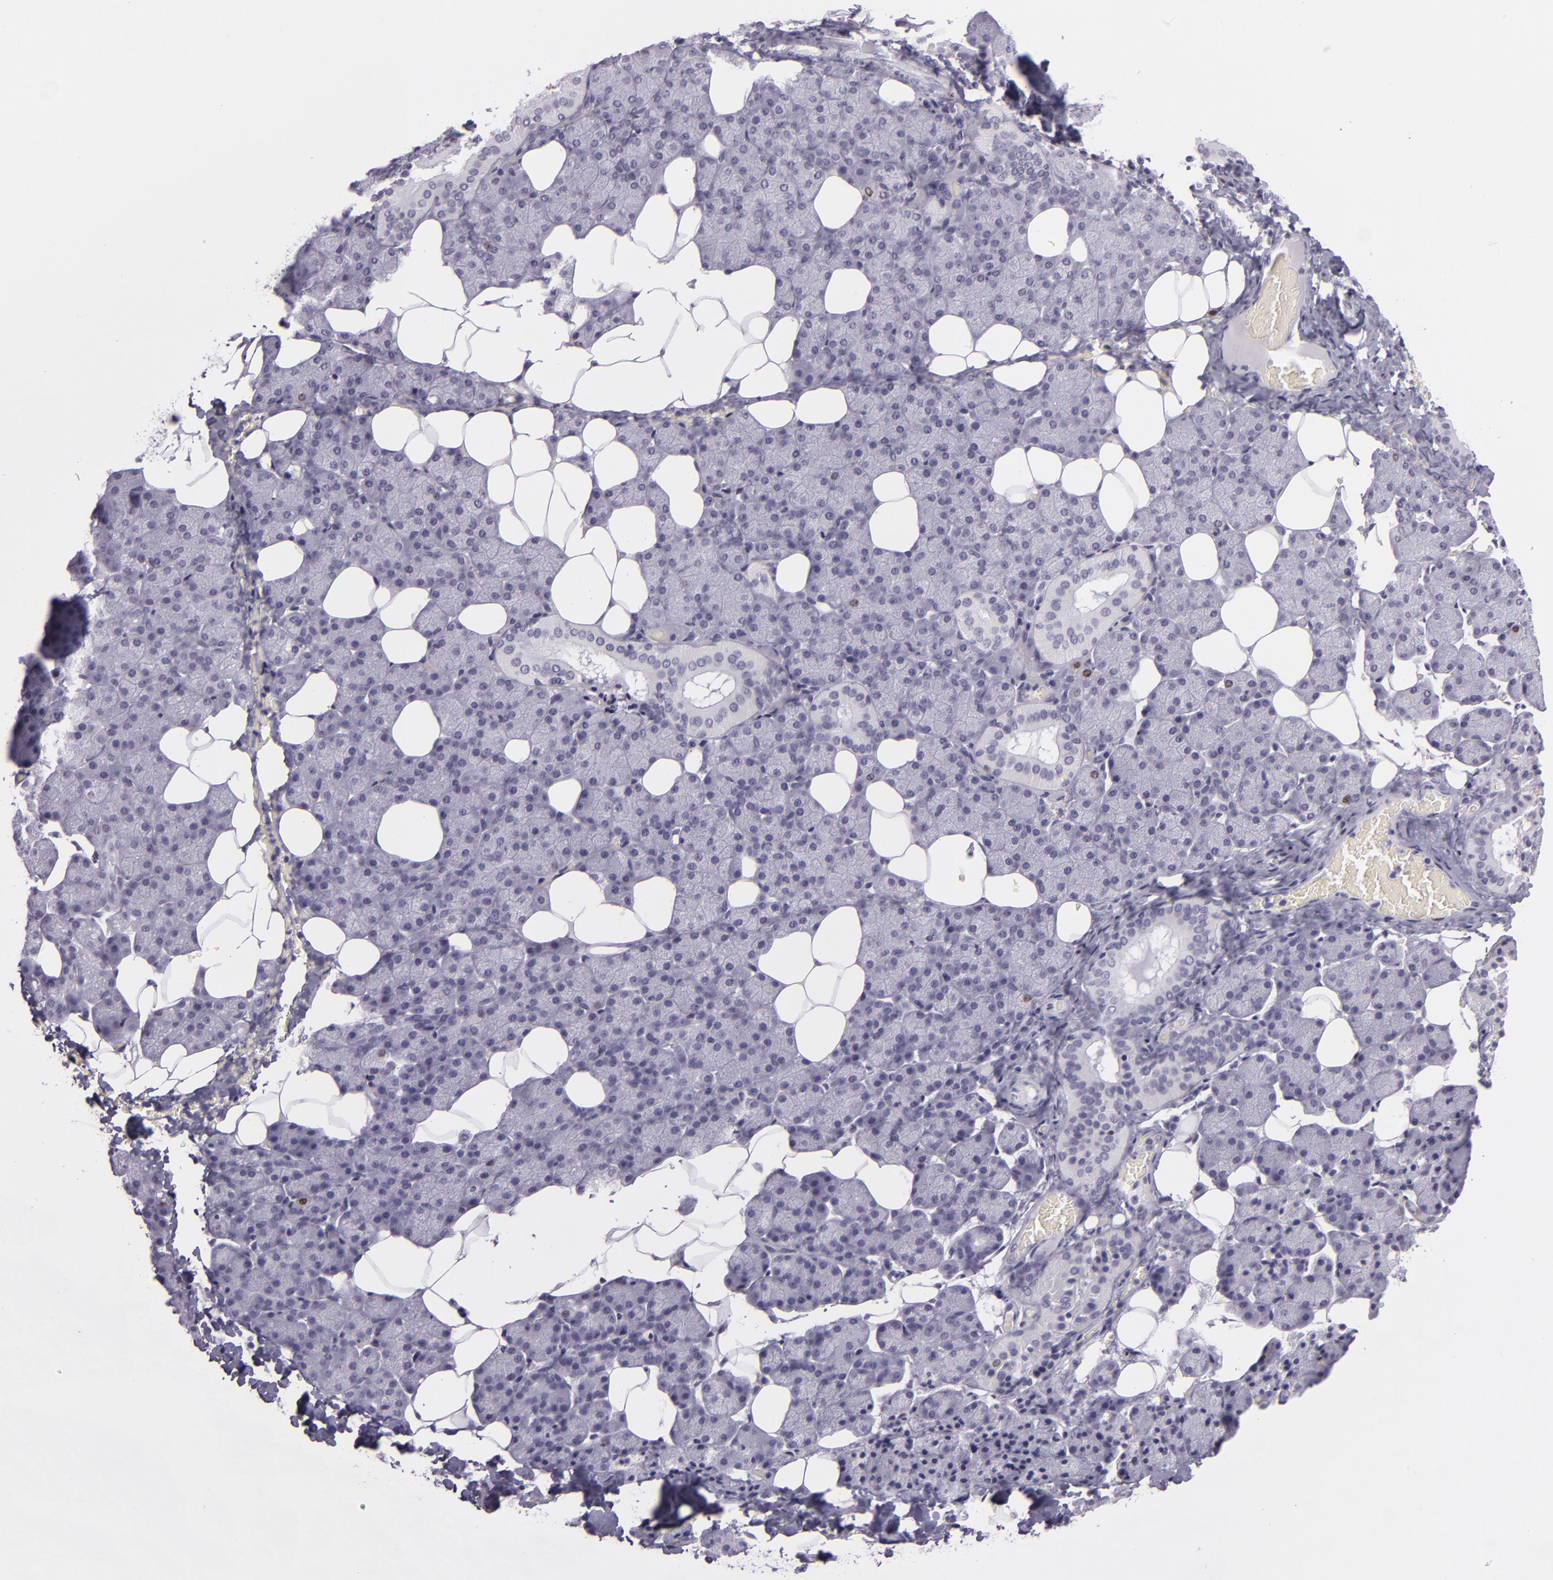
{"staining": {"intensity": "negative", "quantity": "none", "location": "none"}, "tissue": "salivary gland", "cell_type": "Glandular cells", "image_type": "normal", "snomed": [{"axis": "morphology", "description": "Normal tissue, NOS"}, {"axis": "topography", "description": "Lymph node"}, {"axis": "topography", "description": "Salivary gland"}], "caption": "This image is of unremarkable salivary gland stained with immunohistochemistry to label a protein in brown with the nuclei are counter-stained blue. There is no staining in glandular cells. The staining is performed using DAB brown chromogen with nuclei counter-stained in using hematoxylin.", "gene": "MCM3", "patient": {"sex": "male", "age": 8}}